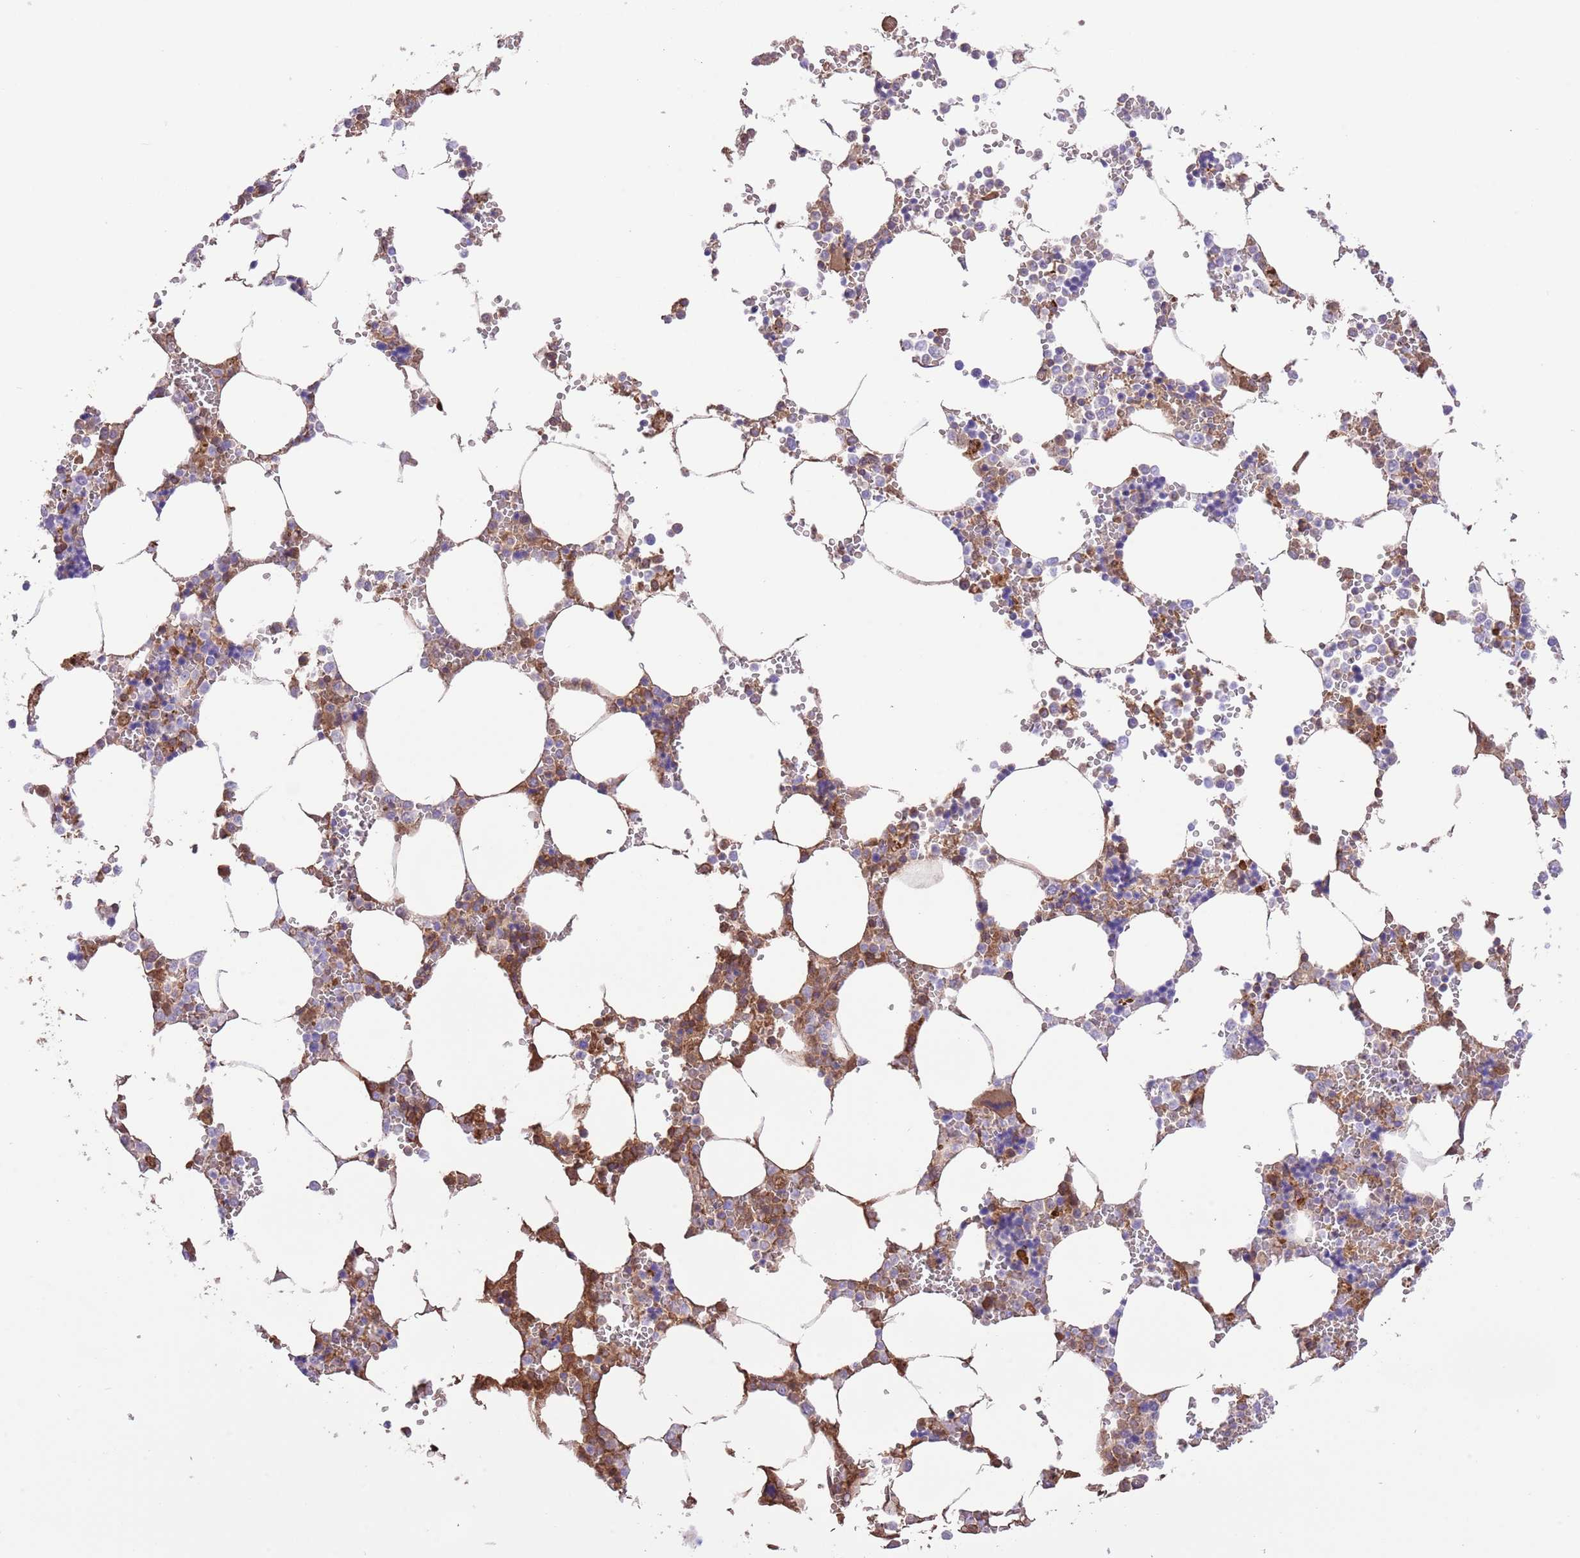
{"staining": {"intensity": "moderate", "quantity": "<25%", "location": "cytoplasmic/membranous"}, "tissue": "bone marrow", "cell_type": "Hematopoietic cells", "image_type": "normal", "snomed": [{"axis": "morphology", "description": "Normal tissue, NOS"}, {"axis": "topography", "description": "Bone marrow"}], "caption": "Normal bone marrow displays moderate cytoplasmic/membranous staining in approximately <25% of hematopoietic cells.", "gene": "IGF1", "patient": {"sex": "male", "age": 64}}